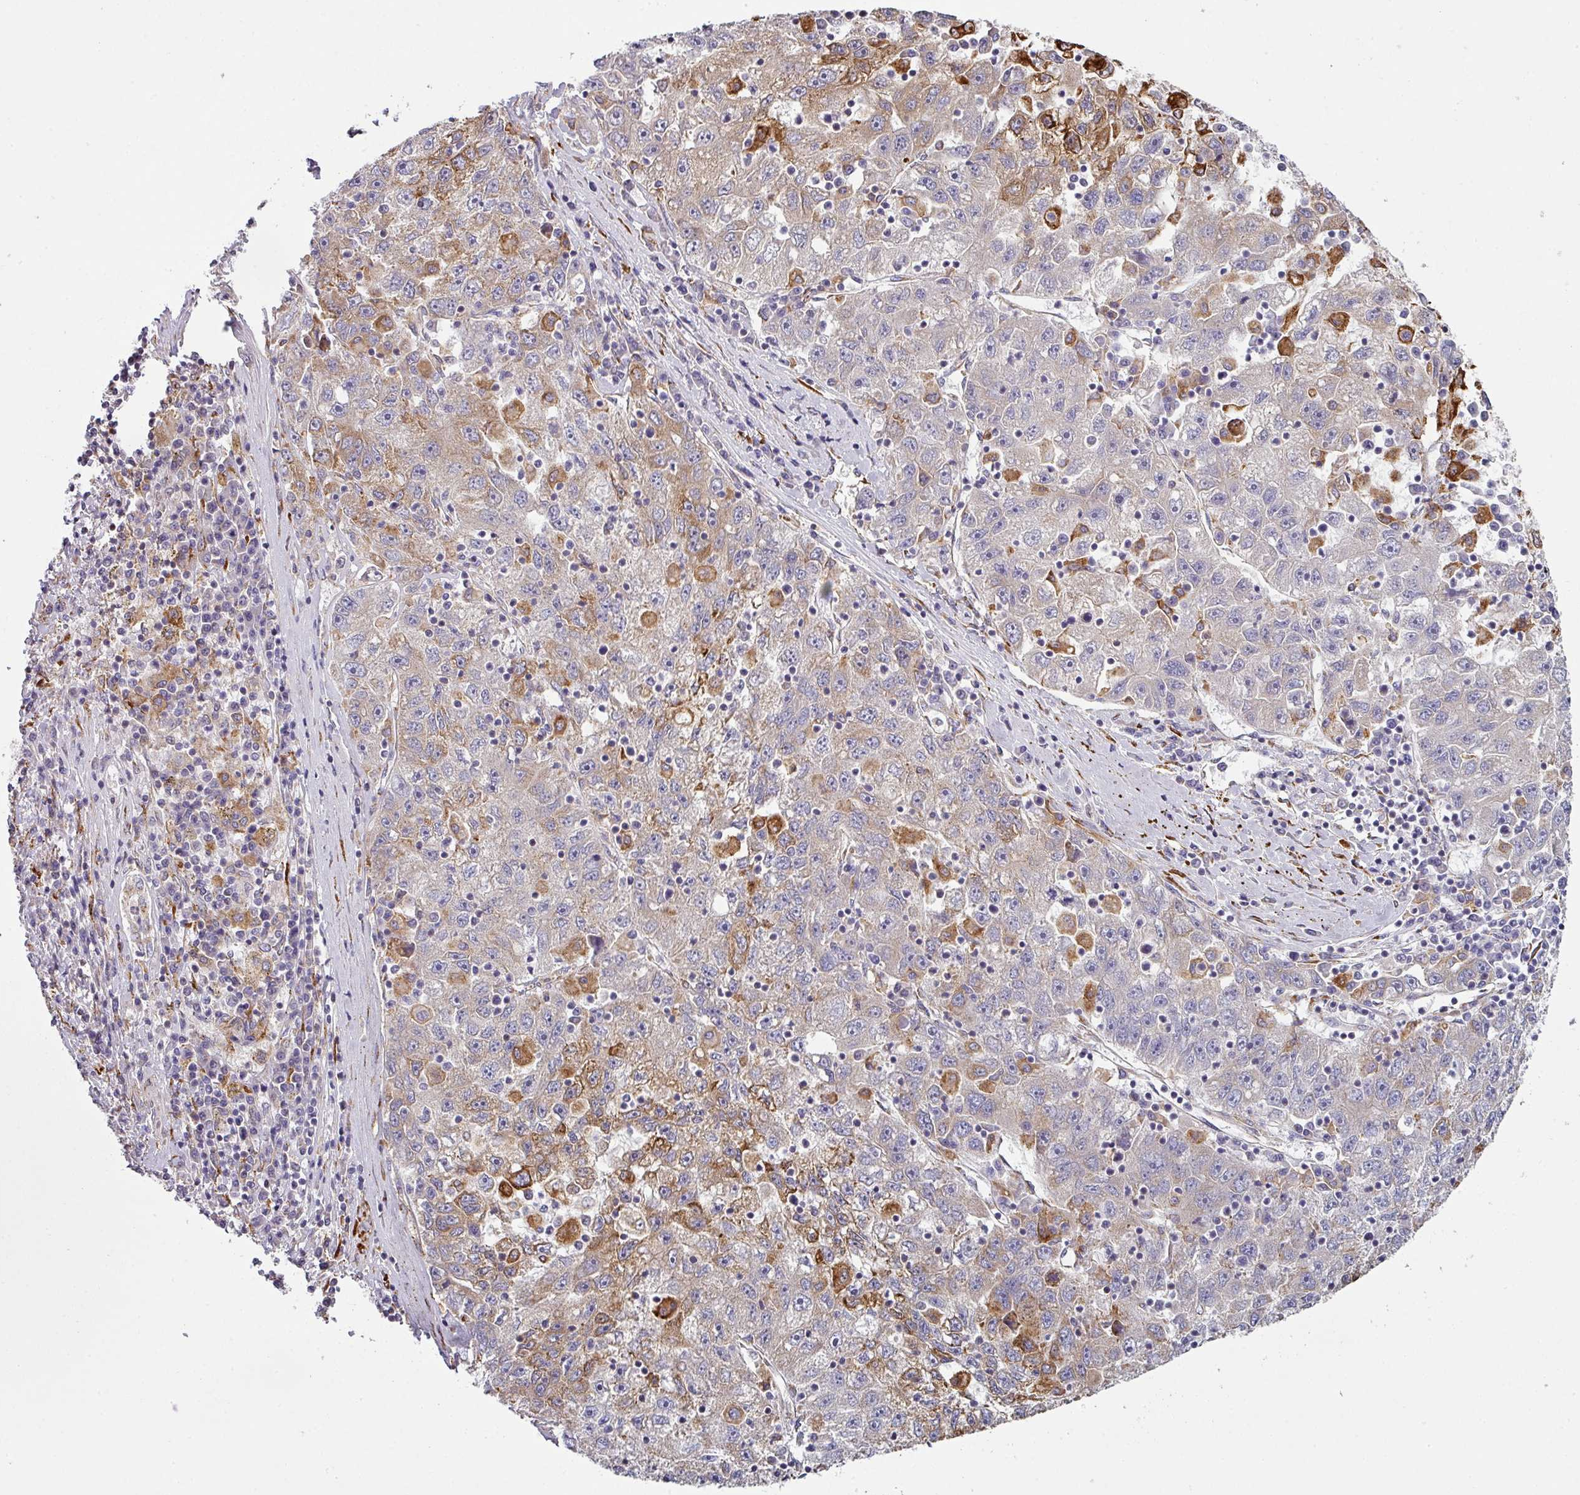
{"staining": {"intensity": "strong", "quantity": "<25%", "location": "cytoplasmic/membranous"}, "tissue": "liver cancer", "cell_type": "Tumor cells", "image_type": "cancer", "snomed": [{"axis": "morphology", "description": "Carcinoma, Hepatocellular, NOS"}, {"axis": "topography", "description": "Liver"}], "caption": "IHC image of human hepatocellular carcinoma (liver) stained for a protein (brown), which demonstrates medium levels of strong cytoplasmic/membranous staining in approximately <25% of tumor cells.", "gene": "ZNF268", "patient": {"sex": "male", "age": 49}}